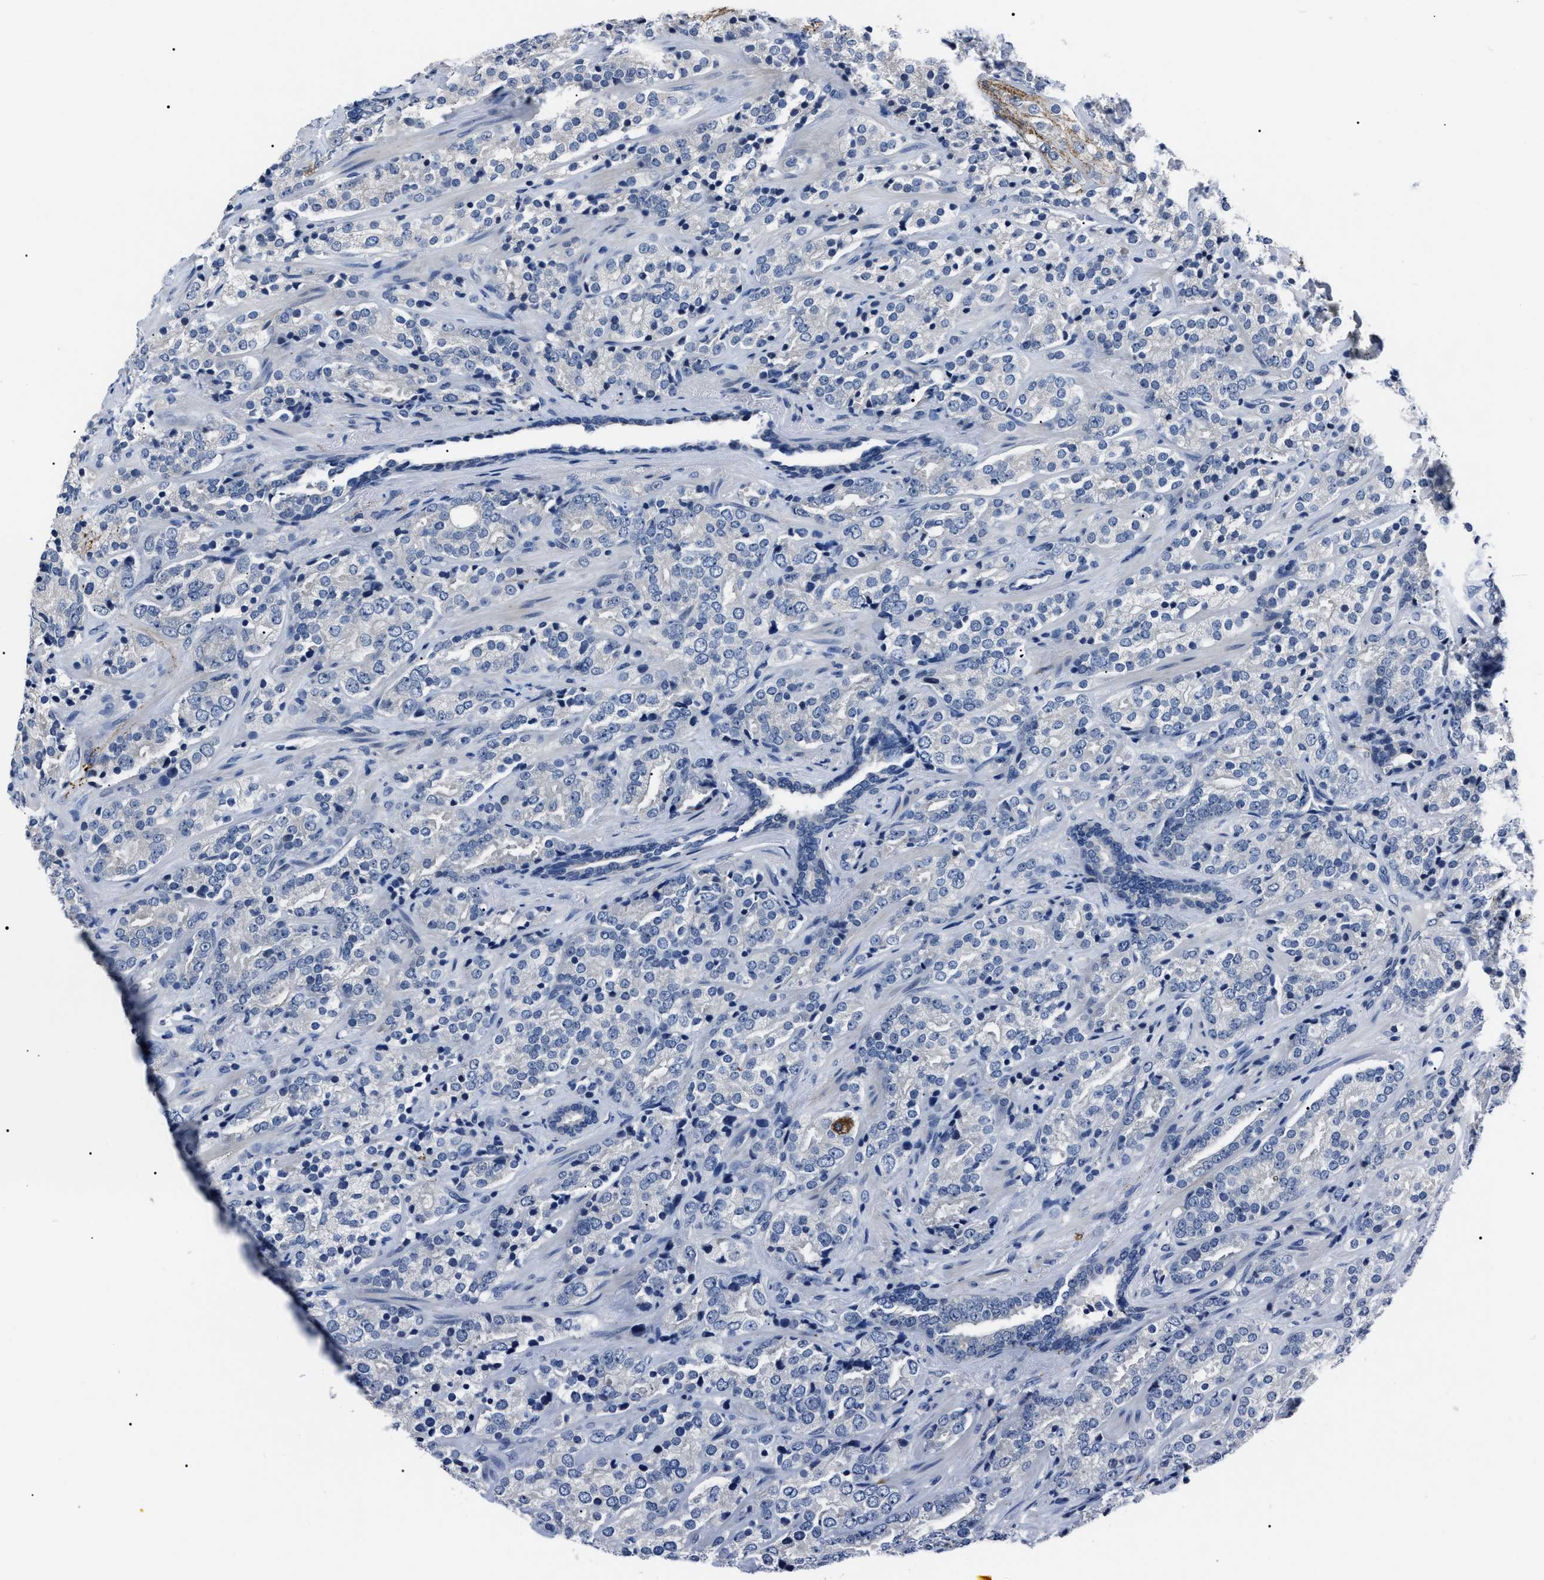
{"staining": {"intensity": "negative", "quantity": "none", "location": "none"}, "tissue": "prostate cancer", "cell_type": "Tumor cells", "image_type": "cancer", "snomed": [{"axis": "morphology", "description": "Adenocarcinoma, High grade"}, {"axis": "topography", "description": "Prostate"}], "caption": "Image shows no significant protein staining in tumor cells of adenocarcinoma (high-grade) (prostate).", "gene": "LRWD1", "patient": {"sex": "male", "age": 71}}